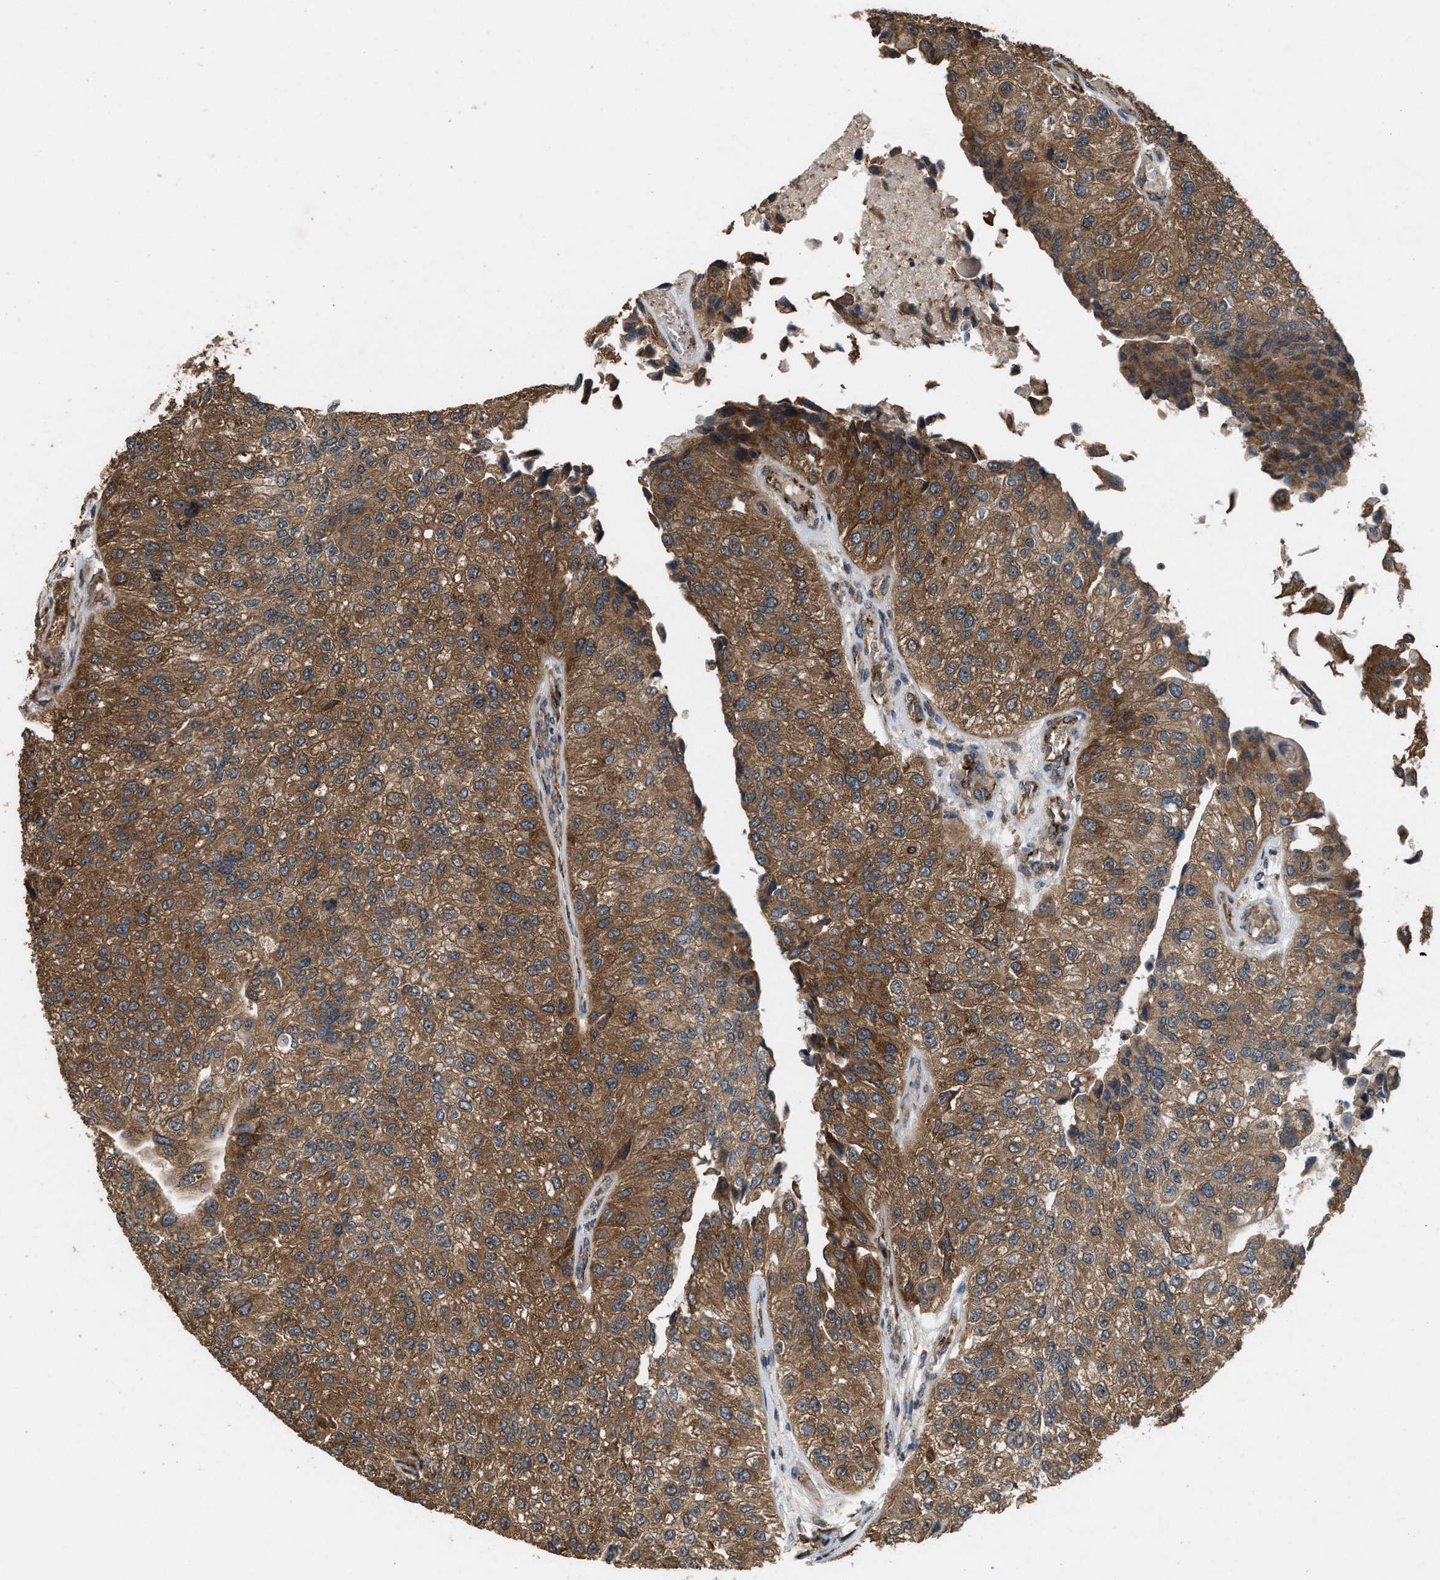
{"staining": {"intensity": "moderate", "quantity": ">75%", "location": "cytoplasmic/membranous"}, "tissue": "urothelial cancer", "cell_type": "Tumor cells", "image_type": "cancer", "snomed": [{"axis": "morphology", "description": "Urothelial carcinoma, High grade"}, {"axis": "topography", "description": "Kidney"}, {"axis": "topography", "description": "Urinary bladder"}], "caption": "Protein expression analysis of human high-grade urothelial carcinoma reveals moderate cytoplasmic/membranous positivity in approximately >75% of tumor cells. (DAB (3,3'-diaminobenzidine) IHC with brightfield microscopy, high magnification).", "gene": "ARHGEF5", "patient": {"sex": "male", "age": 77}}